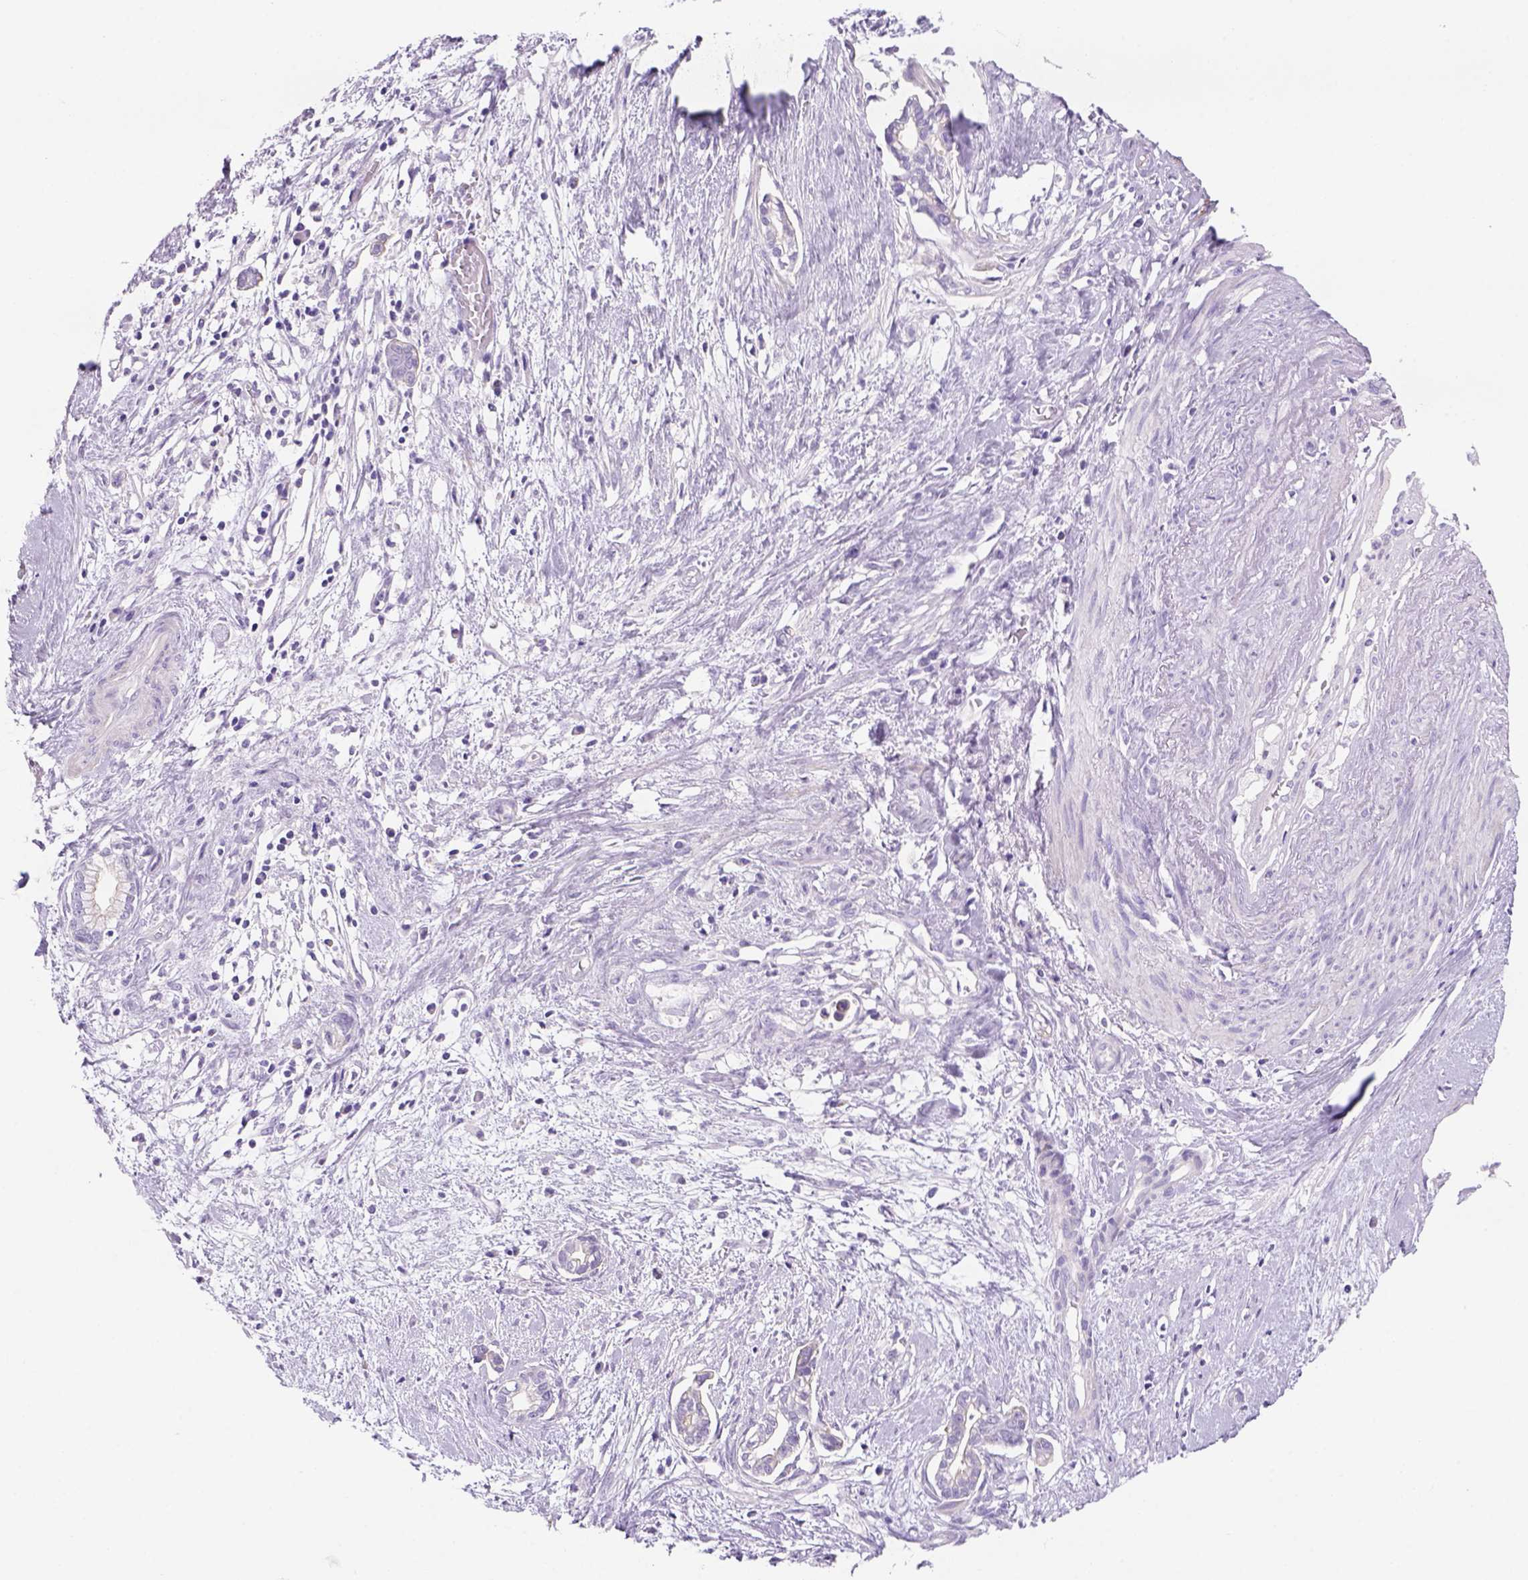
{"staining": {"intensity": "negative", "quantity": "none", "location": "none"}, "tissue": "cervical cancer", "cell_type": "Tumor cells", "image_type": "cancer", "snomed": [{"axis": "morphology", "description": "Adenocarcinoma, NOS"}, {"axis": "topography", "description": "Cervix"}], "caption": "This is an IHC image of human cervical cancer. There is no staining in tumor cells.", "gene": "TENM4", "patient": {"sex": "female", "age": 62}}